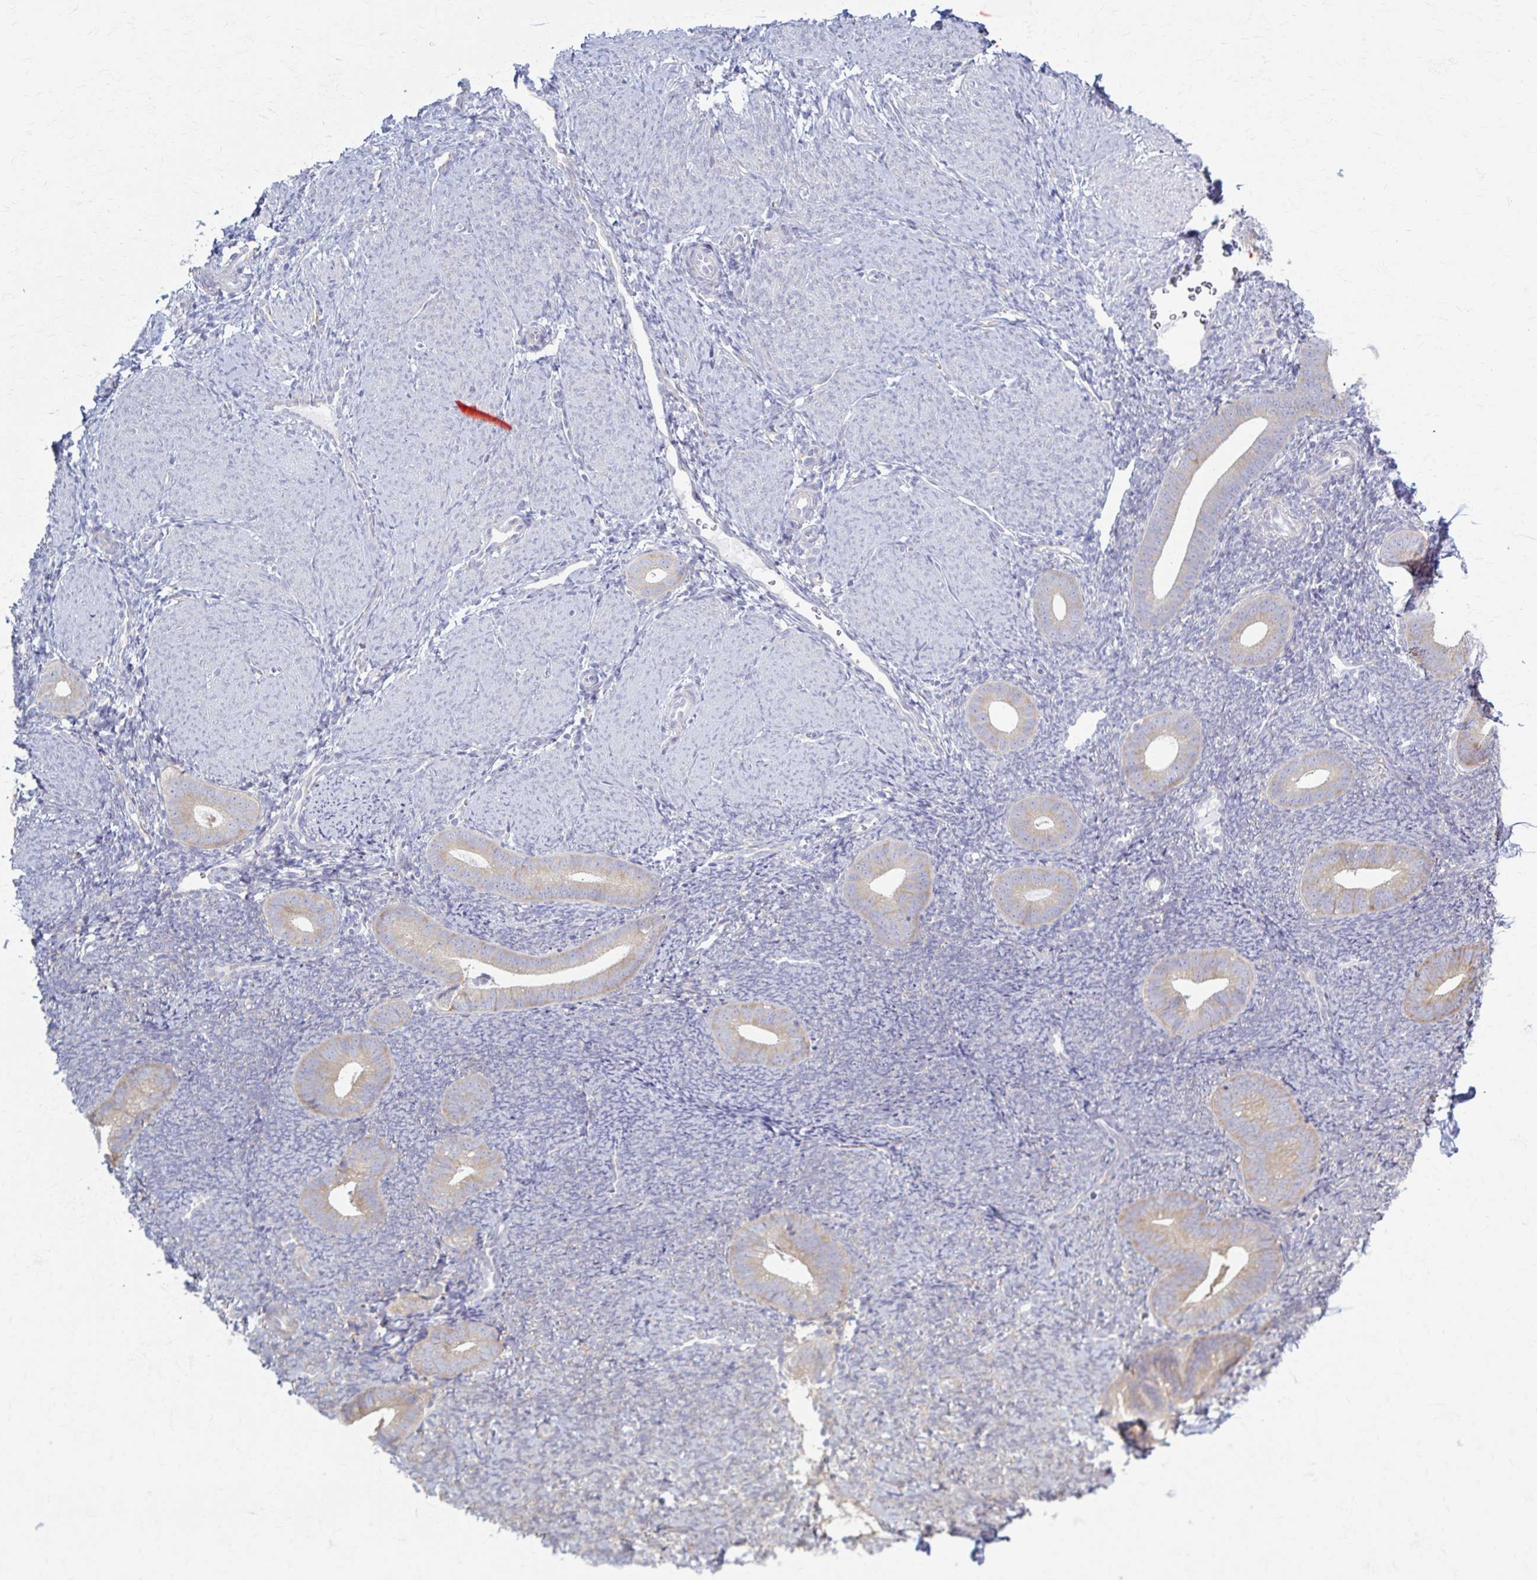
{"staining": {"intensity": "negative", "quantity": "none", "location": "none"}, "tissue": "endometrium", "cell_type": "Cells in endometrial stroma", "image_type": "normal", "snomed": [{"axis": "morphology", "description": "Normal tissue, NOS"}, {"axis": "topography", "description": "Endometrium"}], "caption": "Normal endometrium was stained to show a protein in brown. There is no significant positivity in cells in endometrial stroma. Nuclei are stained in blue.", "gene": "PRKRA", "patient": {"sex": "female", "age": 39}}